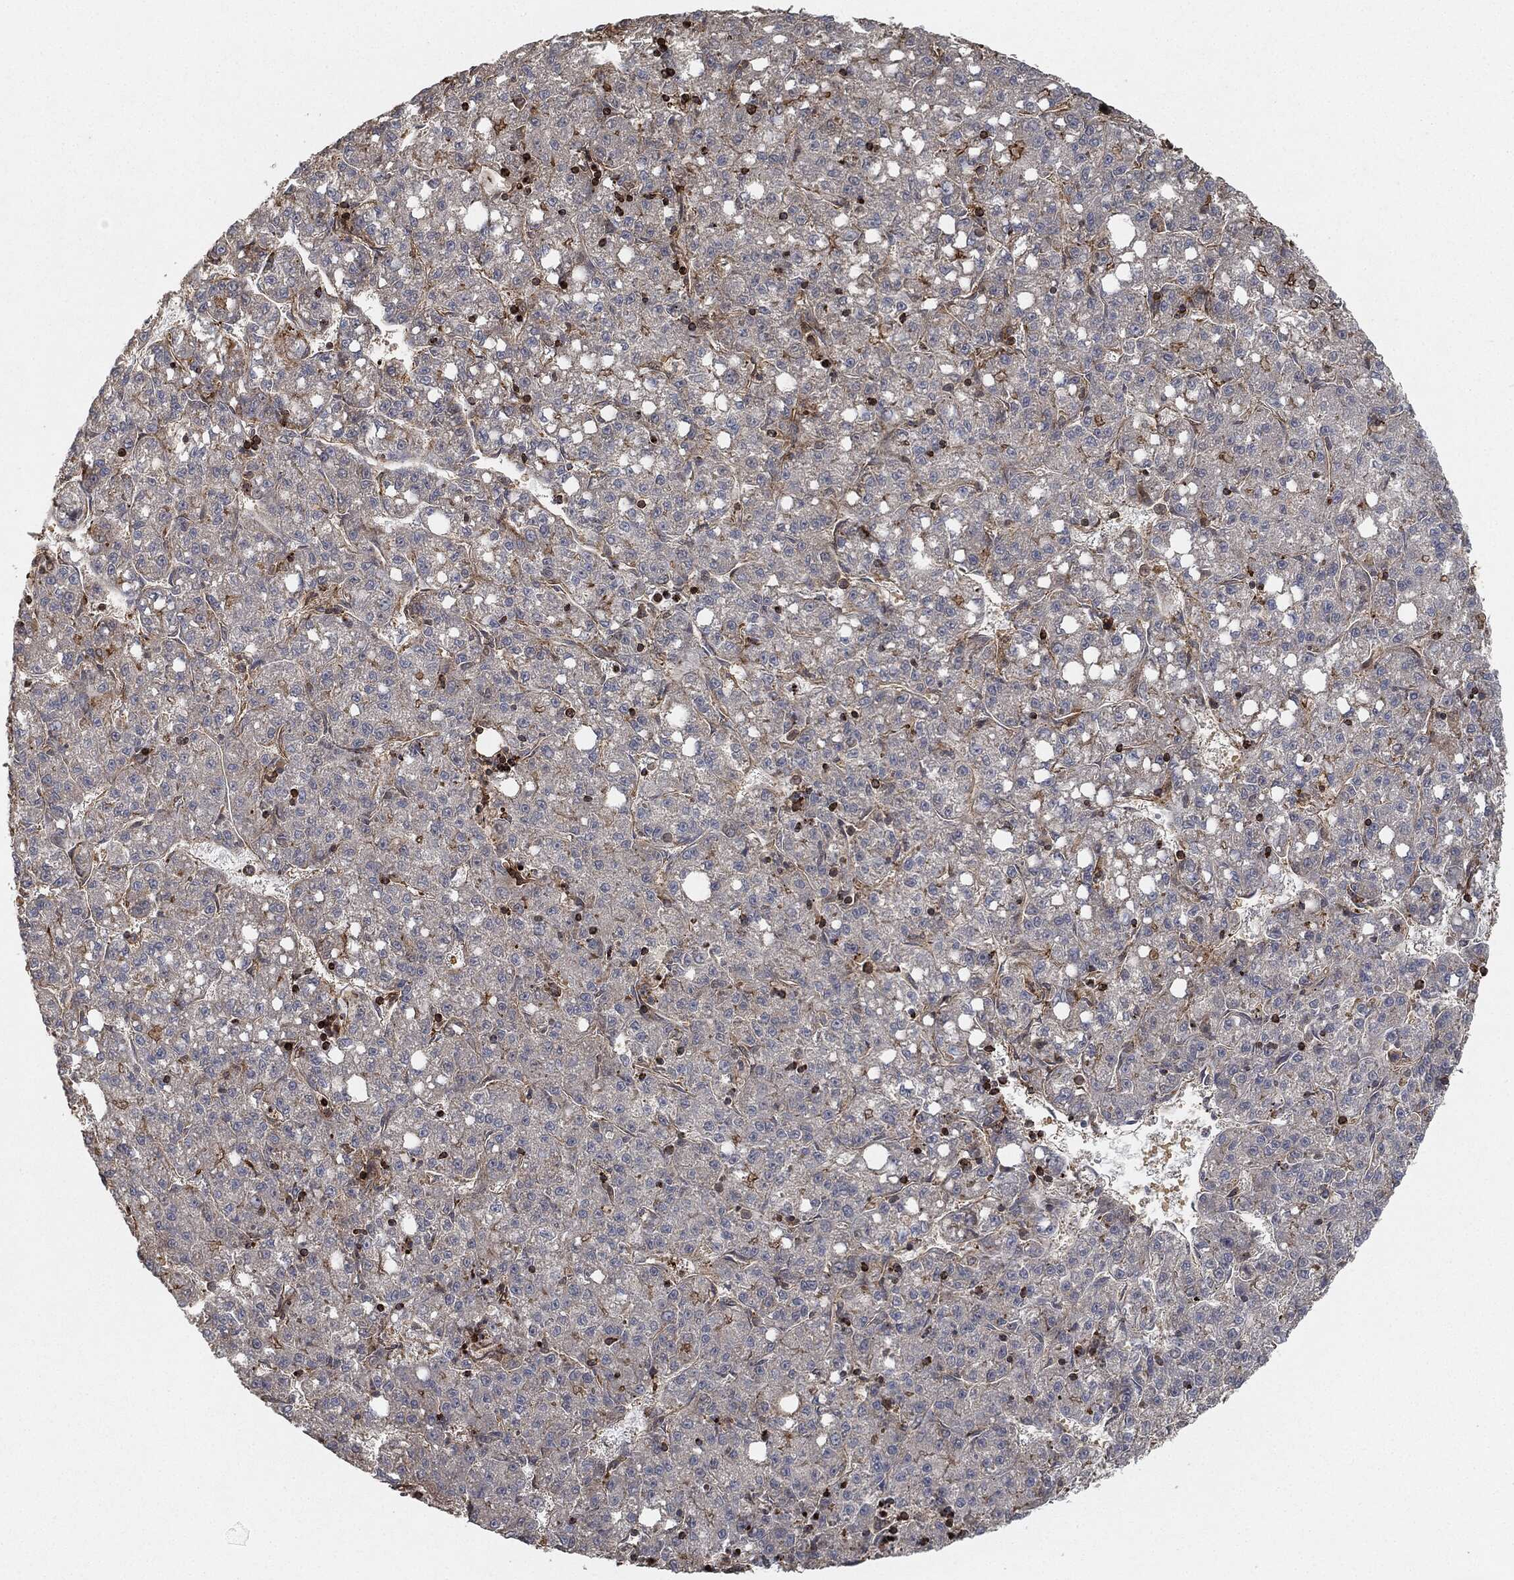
{"staining": {"intensity": "negative", "quantity": "none", "location": "none"}, "tissue": "liver cancer", "cell_type": "Tumor cells", "image_type": "cancer", "snomed": [{"axis": "morphology", "description": "Carcinoma, Hepatocellular, NOS"}, {"axis": "topography", "description": "Liver"}], "caption": "Immunohistochemistry (IHC) of liver cancer reveals no positivity in tumor cells.", "gene": "TPT1", "patient": {"sex": "female", "age": 65}}